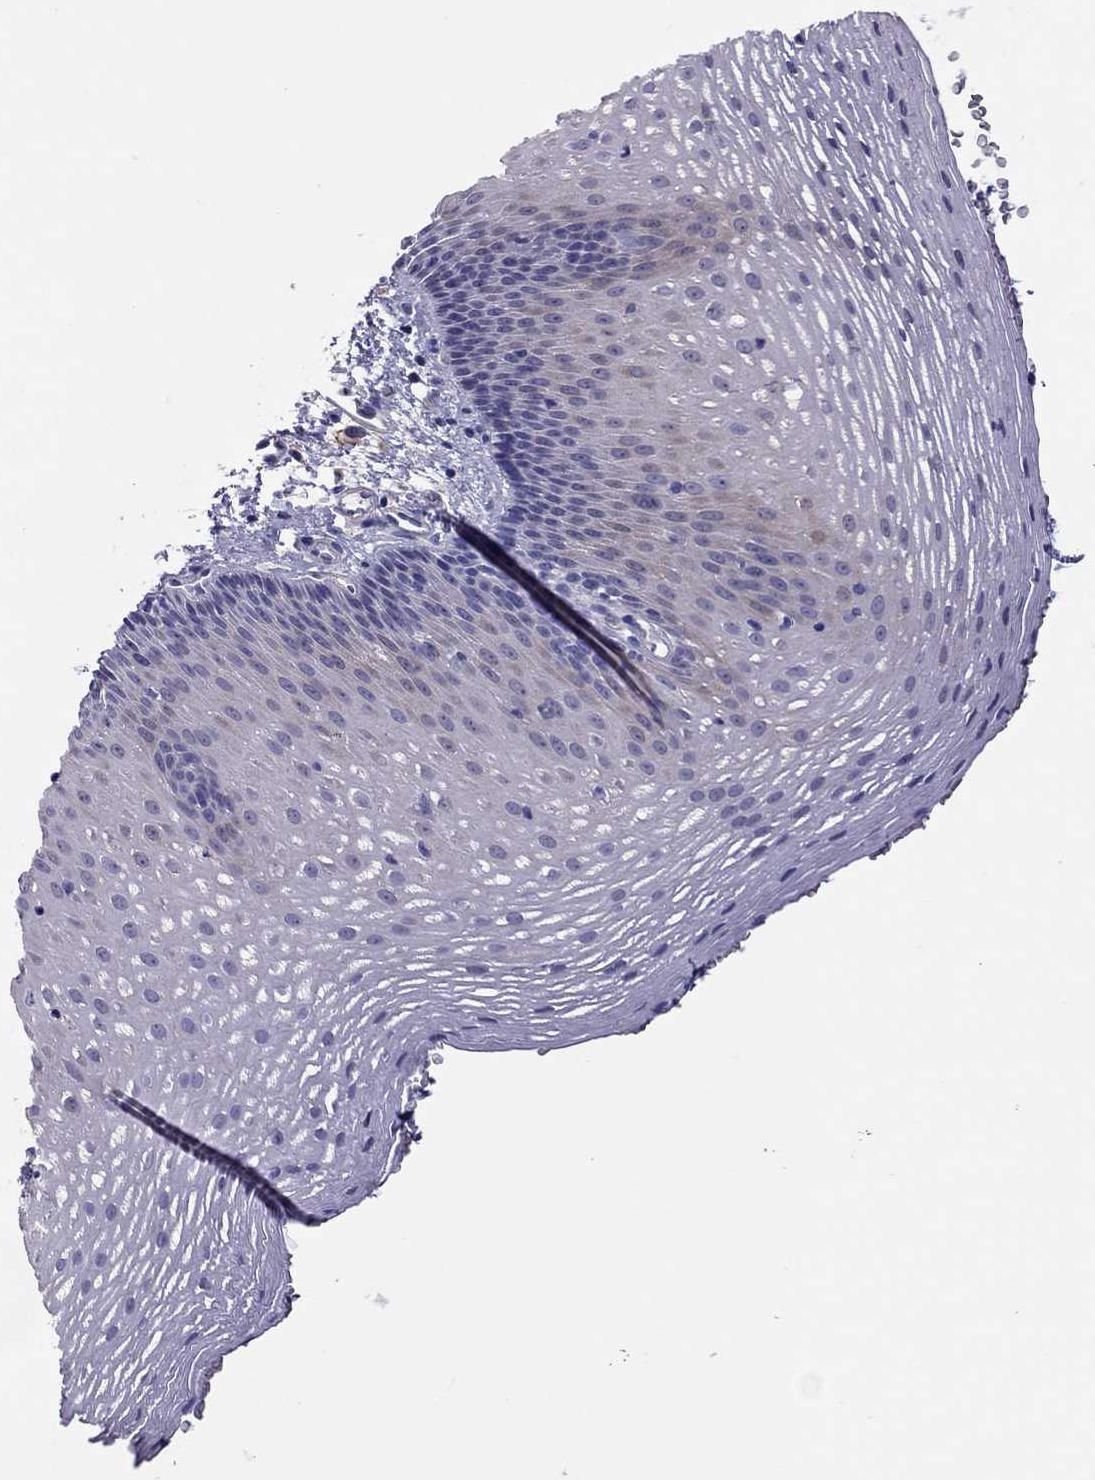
{"staining": {"intensity": "negative", "quantity": "none", "location": "none"}, "tissue": "esophagus", "cell_type": "Squamous epithelial cells", "image_type": "normal", "snomed": [{"axis": "morphology", "description": "Normal tissue, NOS"}, {"axis": "topography", "description": "Esophagus"}], "caption": "An immunohistochemistry (IHC) image of normal esophagus is shown. There is no staining in squamous epithelial cells of esophagus. Brightfield microscopy of IHC stained with DAB (brown) and hematoxylin (blue), captured at high magnification.", "gene": "ALOX15B", "patient": {"sex": "male", "age": 76}}